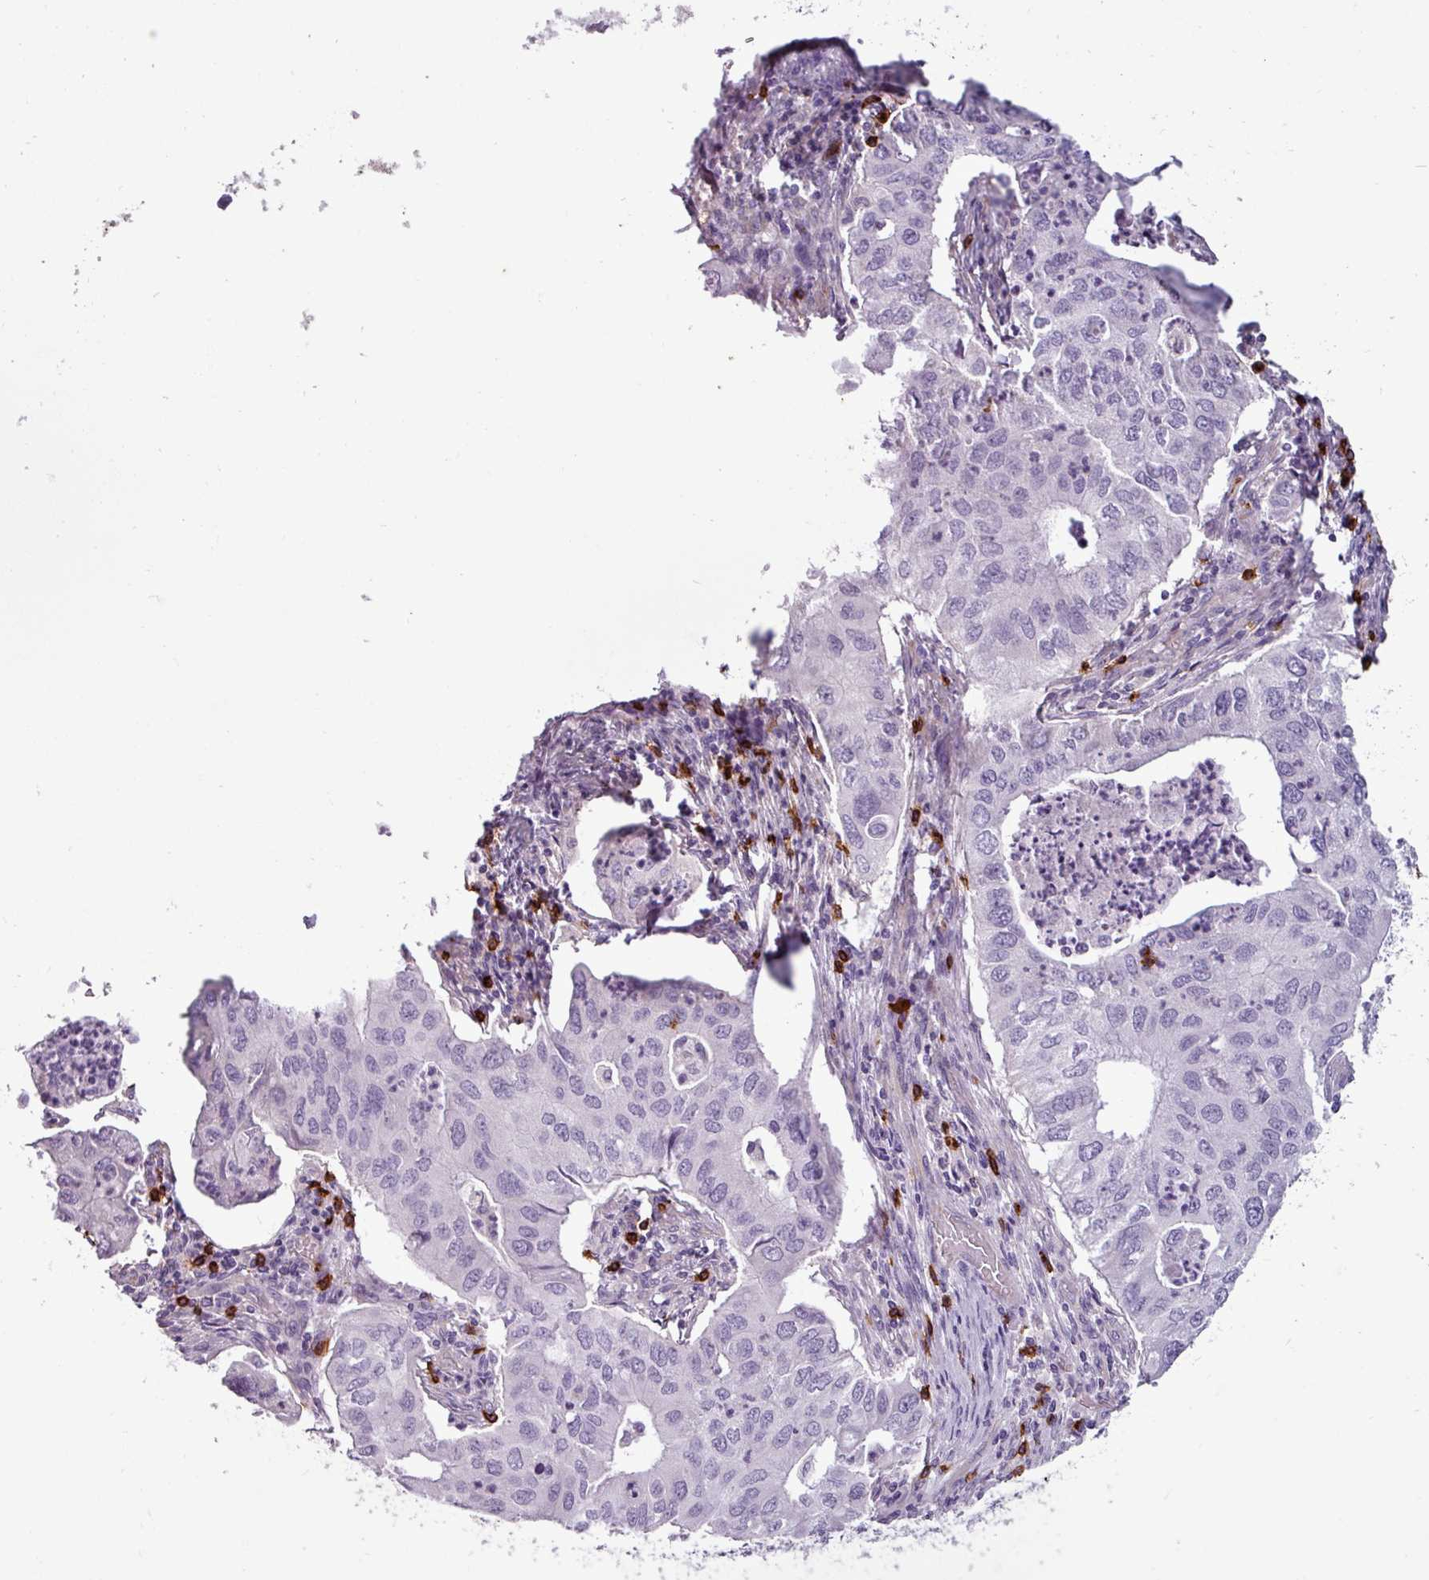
{"staining": {"intensity": "negative", "quantity": "none", "location": "none"}, "tissue": "lung cancer", "cell_type": "Tumor cells", "image_type": "cancer", "snomed": [{"axis": "morphology", "description": "Adenocarcinoma, NOS"}, {"axis": "topography", "description": "Lung"}], "caption": "Protein analysis of lung adenocarcinoma exhibits no significant staining in tumor cells.", "gene": "CD8A", "patient": {"sex": "male", "age": 48}}